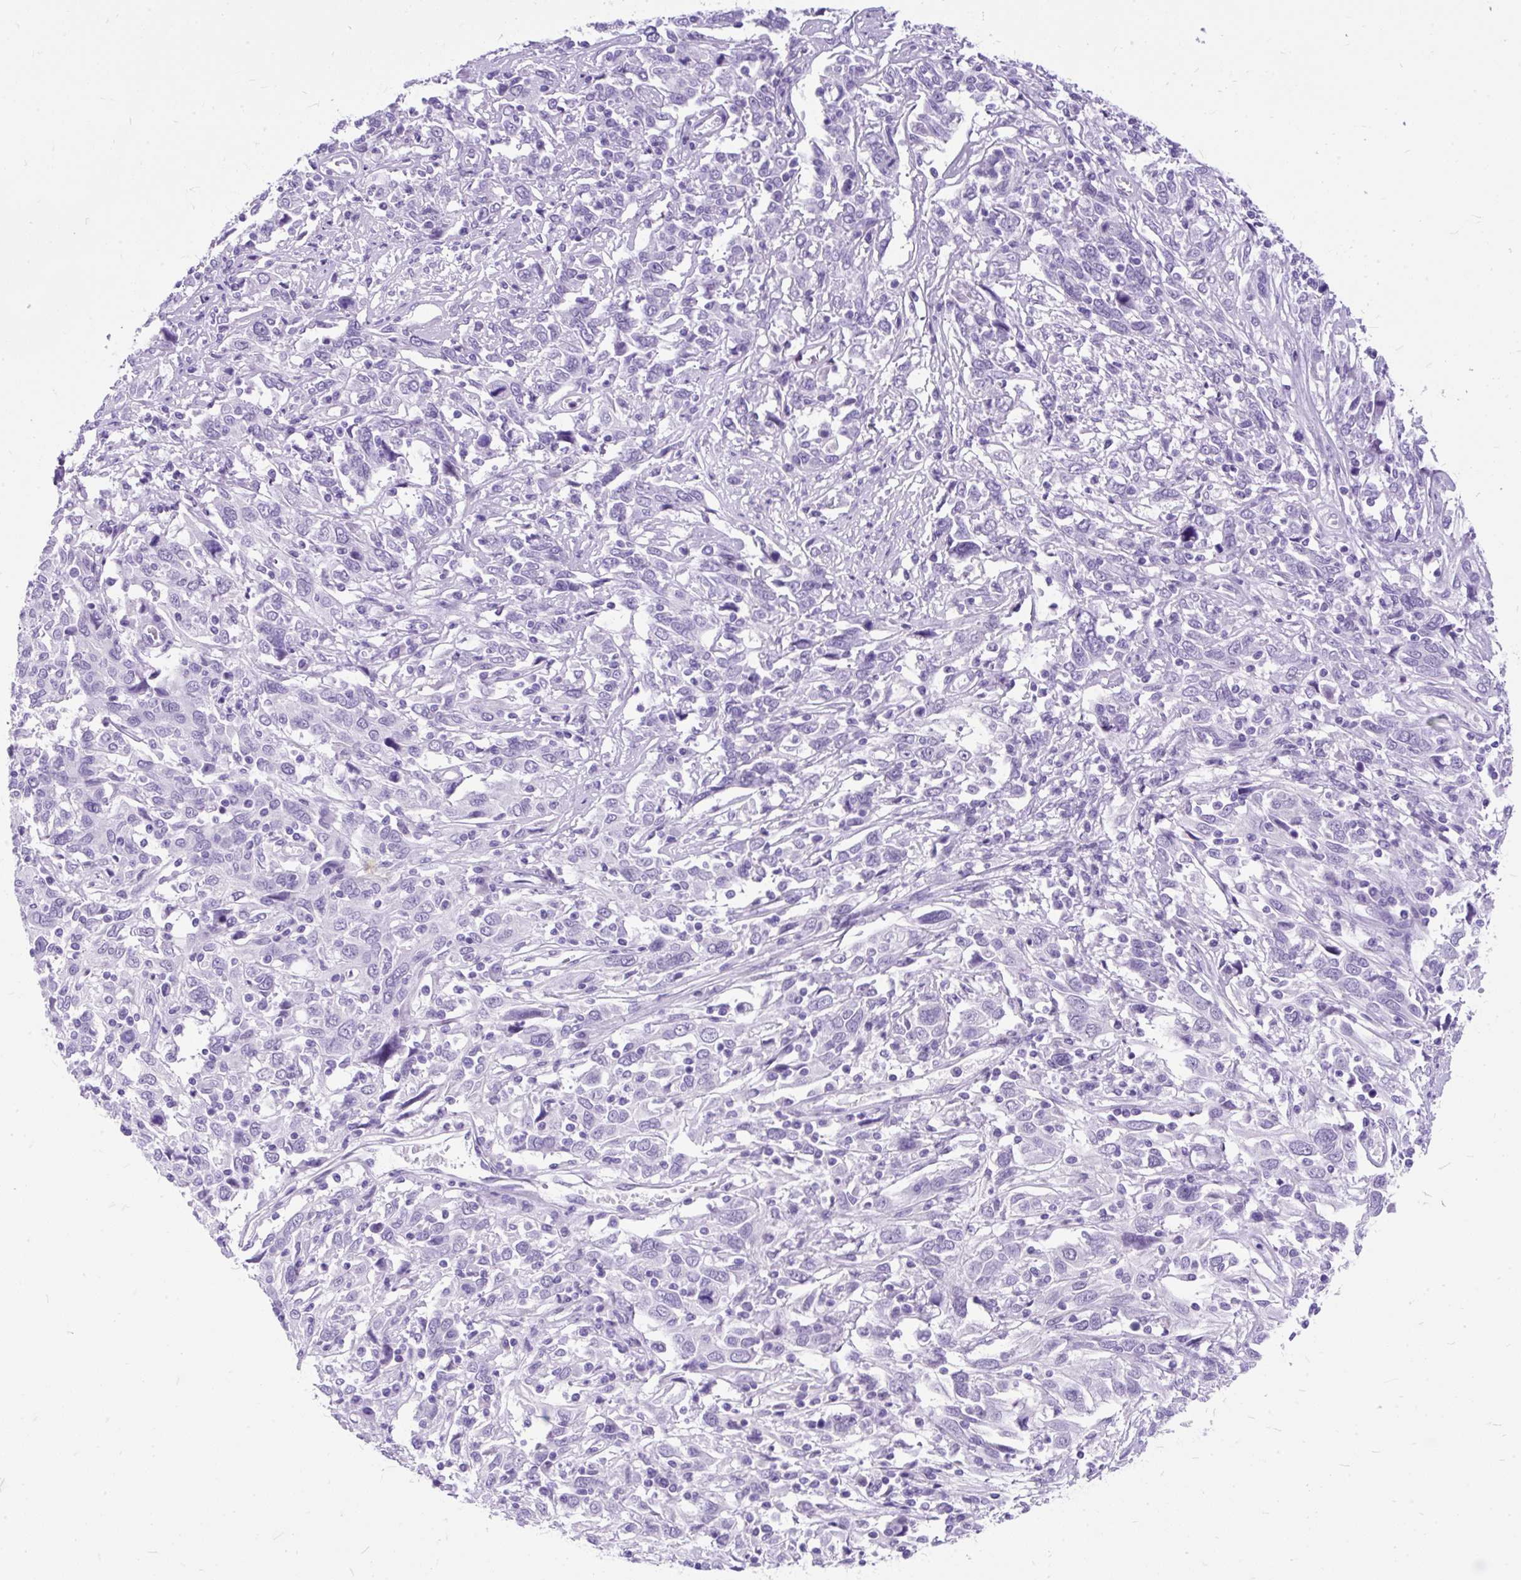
{"staining": {"intensity": "negative", "quantity": "none", "location": "none"}, "tissue": "cervical cancer", "cell_type": "Tumor cells", "image_type": "cancer", "snomed": [{"axis": "morphology", "description": "Squamous cell carcinoma, NOS"}, {"axis": "topography", "description": "Cervix"}], "caption": "Tumor cells show no significant protein staining in squamous cell carcinoma (cervical).", "gene": "SCGB1A1", "patient": {"sex": "female", "age": 46}}